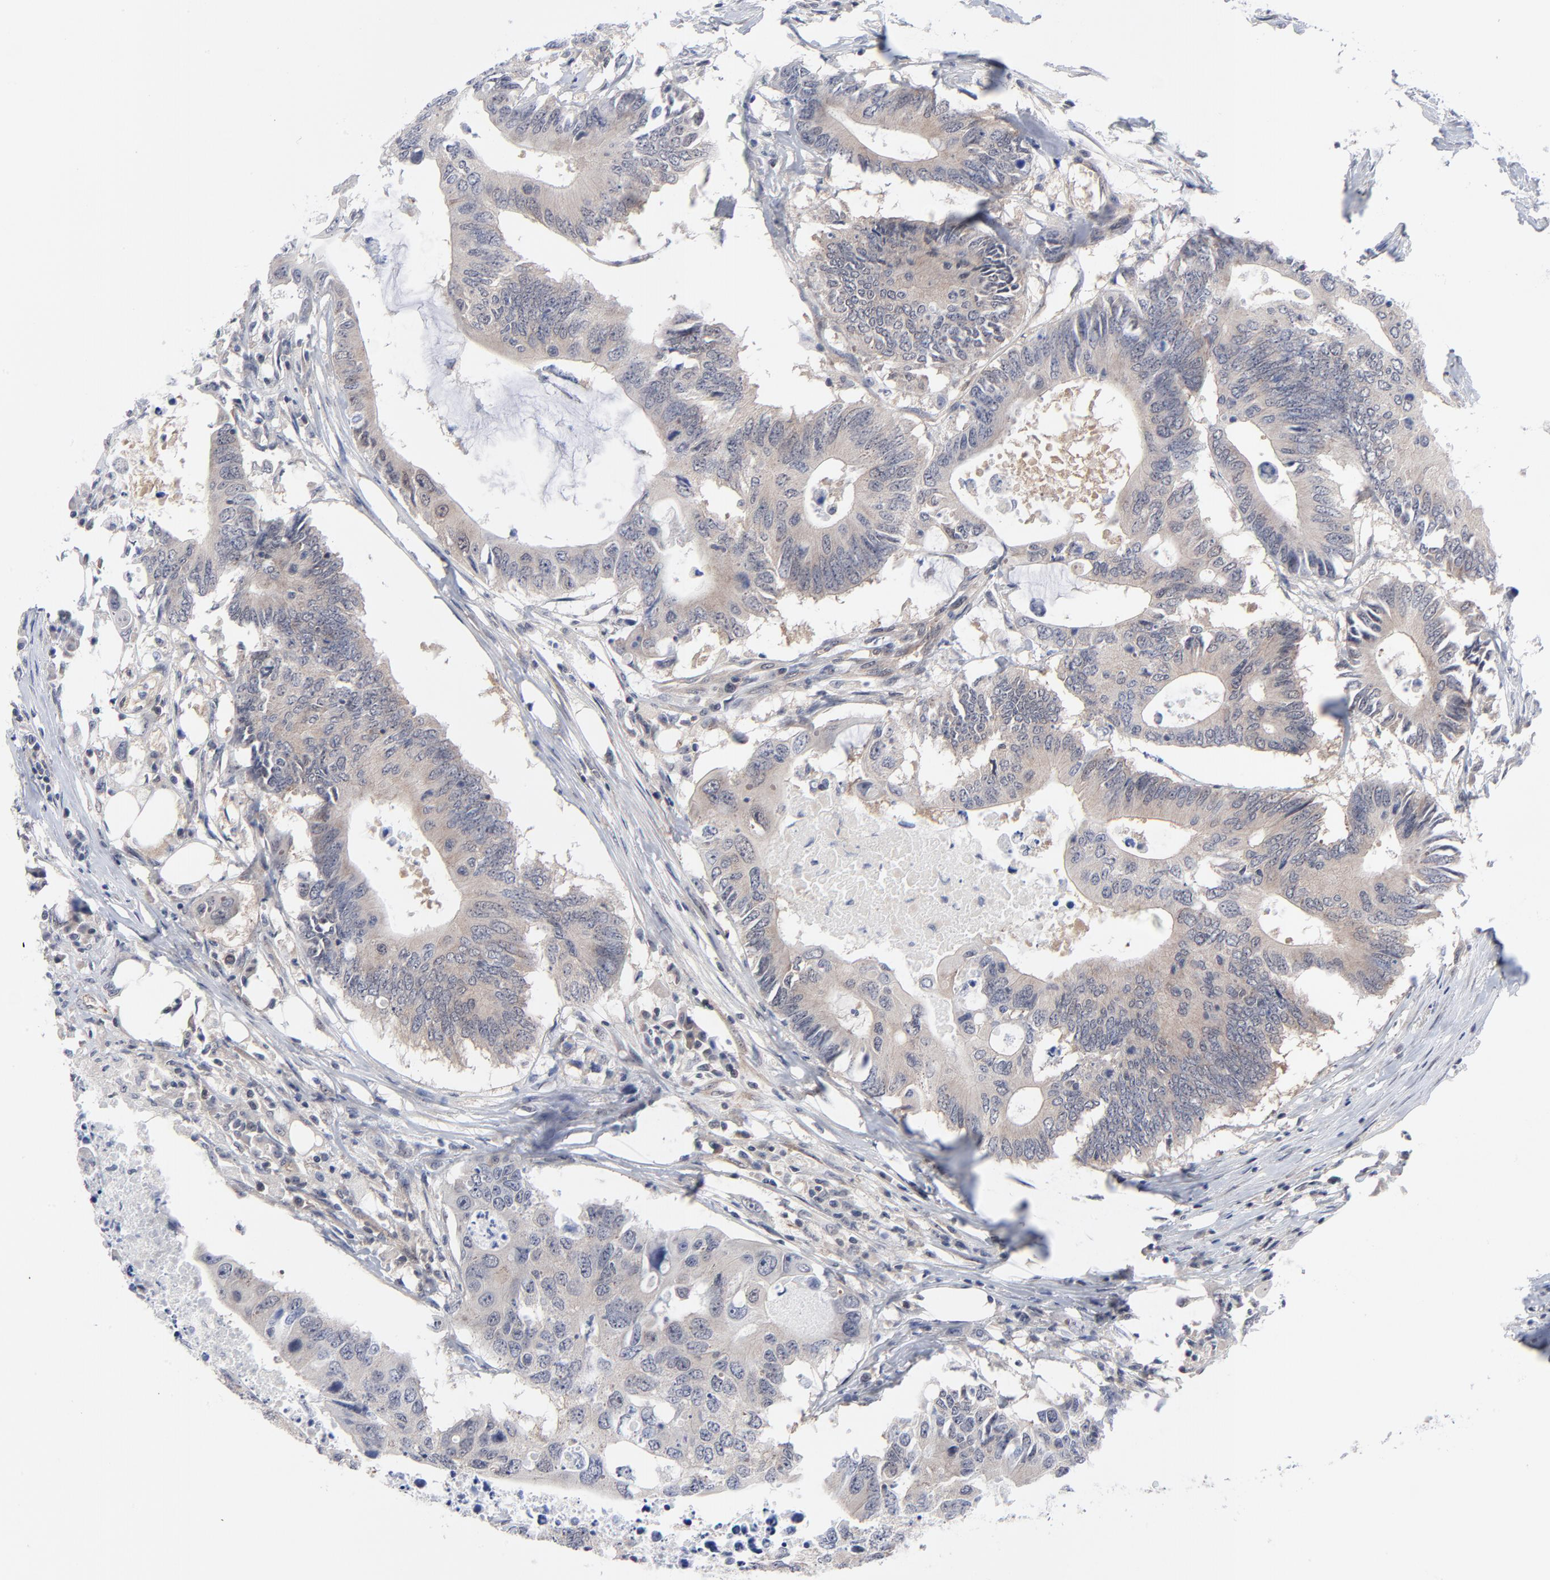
{"staining": {"intensity": "weak", "quantity": "25%-75%", "location": "cytoplasmic/membranous"}, "tissue": "colorectal cancer", "cell_type": "Tumor cells", "image_type": "cancer", "snomed": [{"axis": "morphology", "description": "Adenocarcinoma, NOS"}, {"axis": "topography", "description": "Colon"}], "caption": "Immunohistochemistry (IHC) of adenocarcinoma (colorectal) exhibits low levels of weak cytoplasmic/membranous positivity in about 25%-75% of tumor cells.", "gene": "RPS6KB1", "patient": {"sex": "male", "age": 71}}